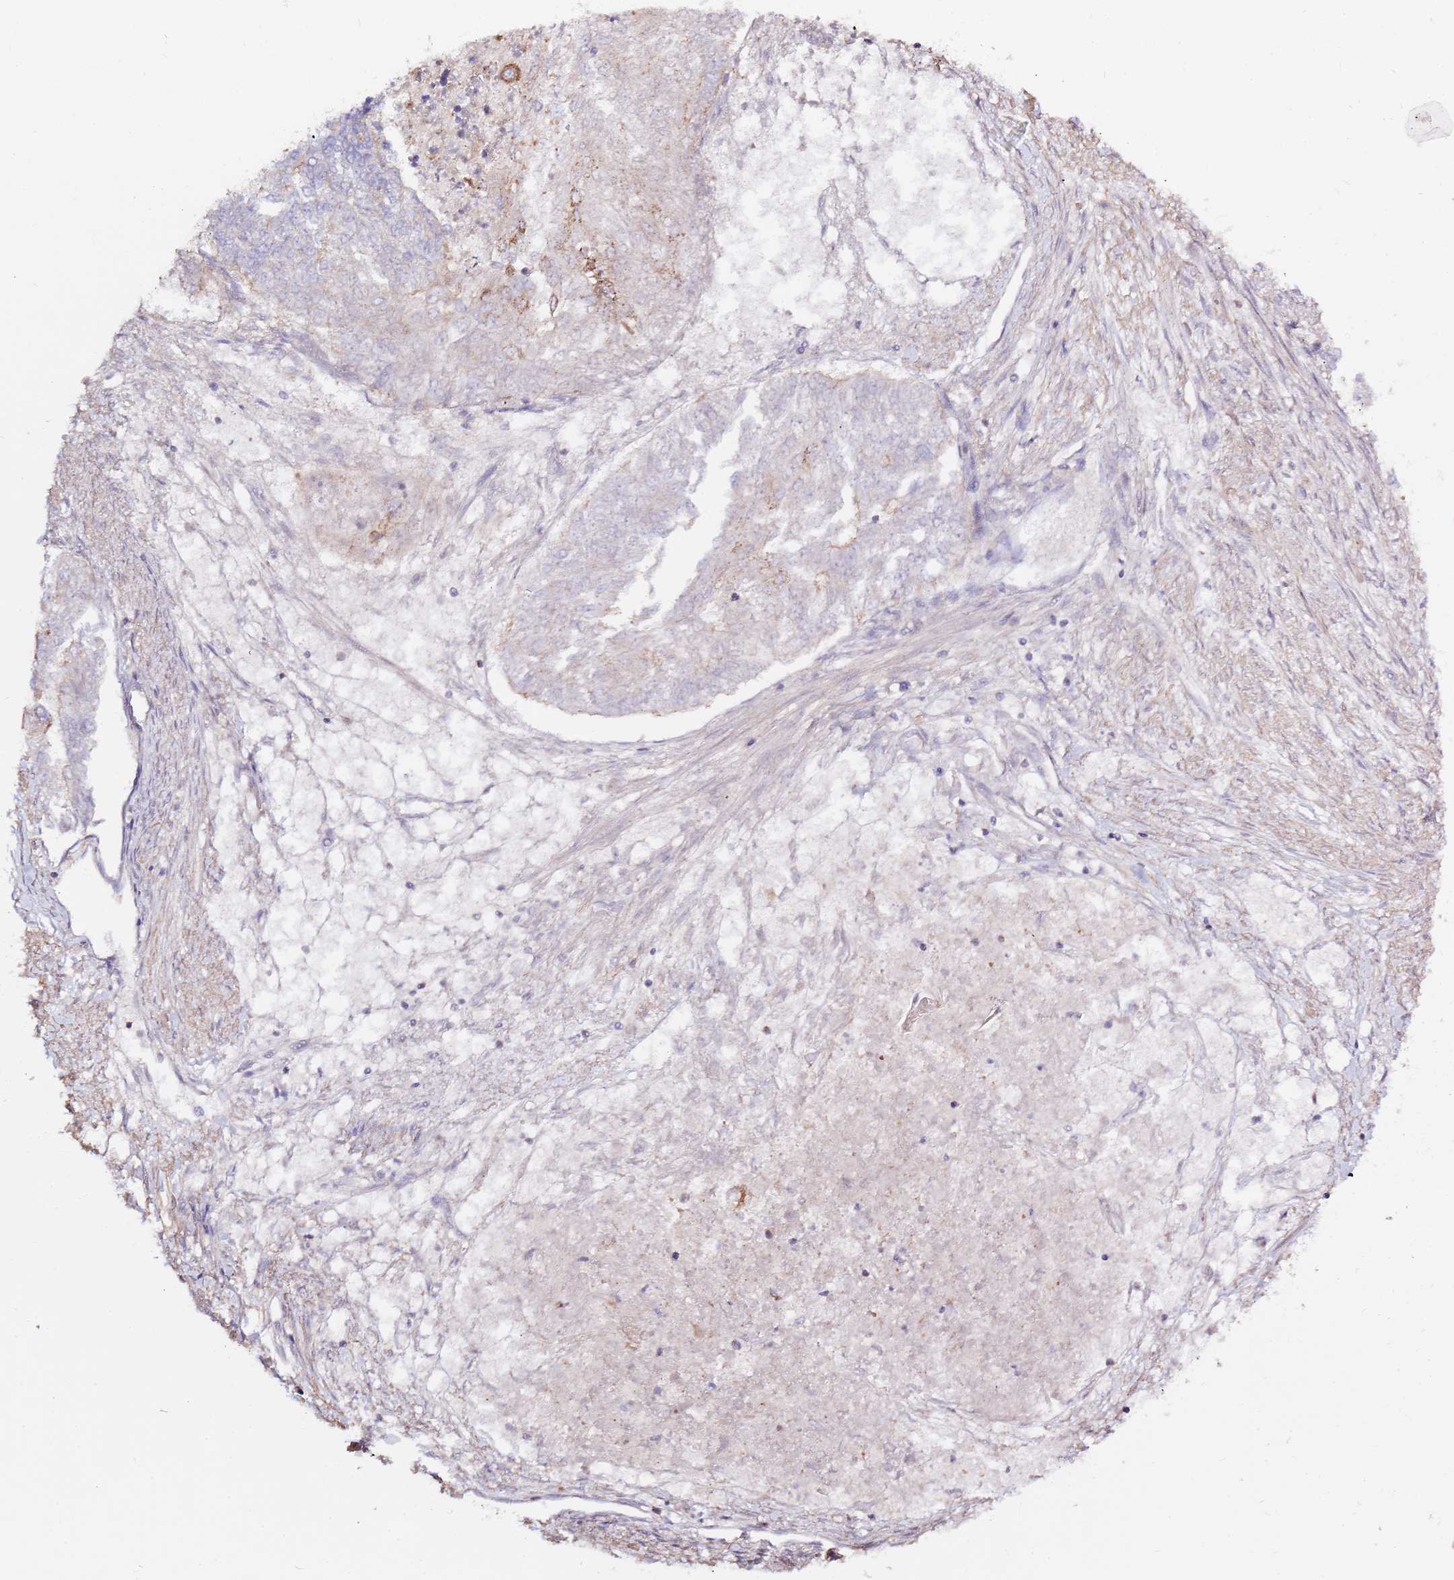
{"staining": {"intensity": "negative", "quantity": "none", "location": "none"}, "tissue": "endometrial cancer", "cell_type": "Tumor cells", "image_type": "cancer", "snomed": [{"axis": "morphology", "description": "Adenocarcinoma, NOS"}, {"axis": "topography", "description": "Endometrium"}], "caption": "Protein analysis of endometrial cancer (adenocarcinoma) exhibits no significant positivity in tumor cells.", "gene": "EVA1B", "patient": {"sex": "female", "age": 32}}